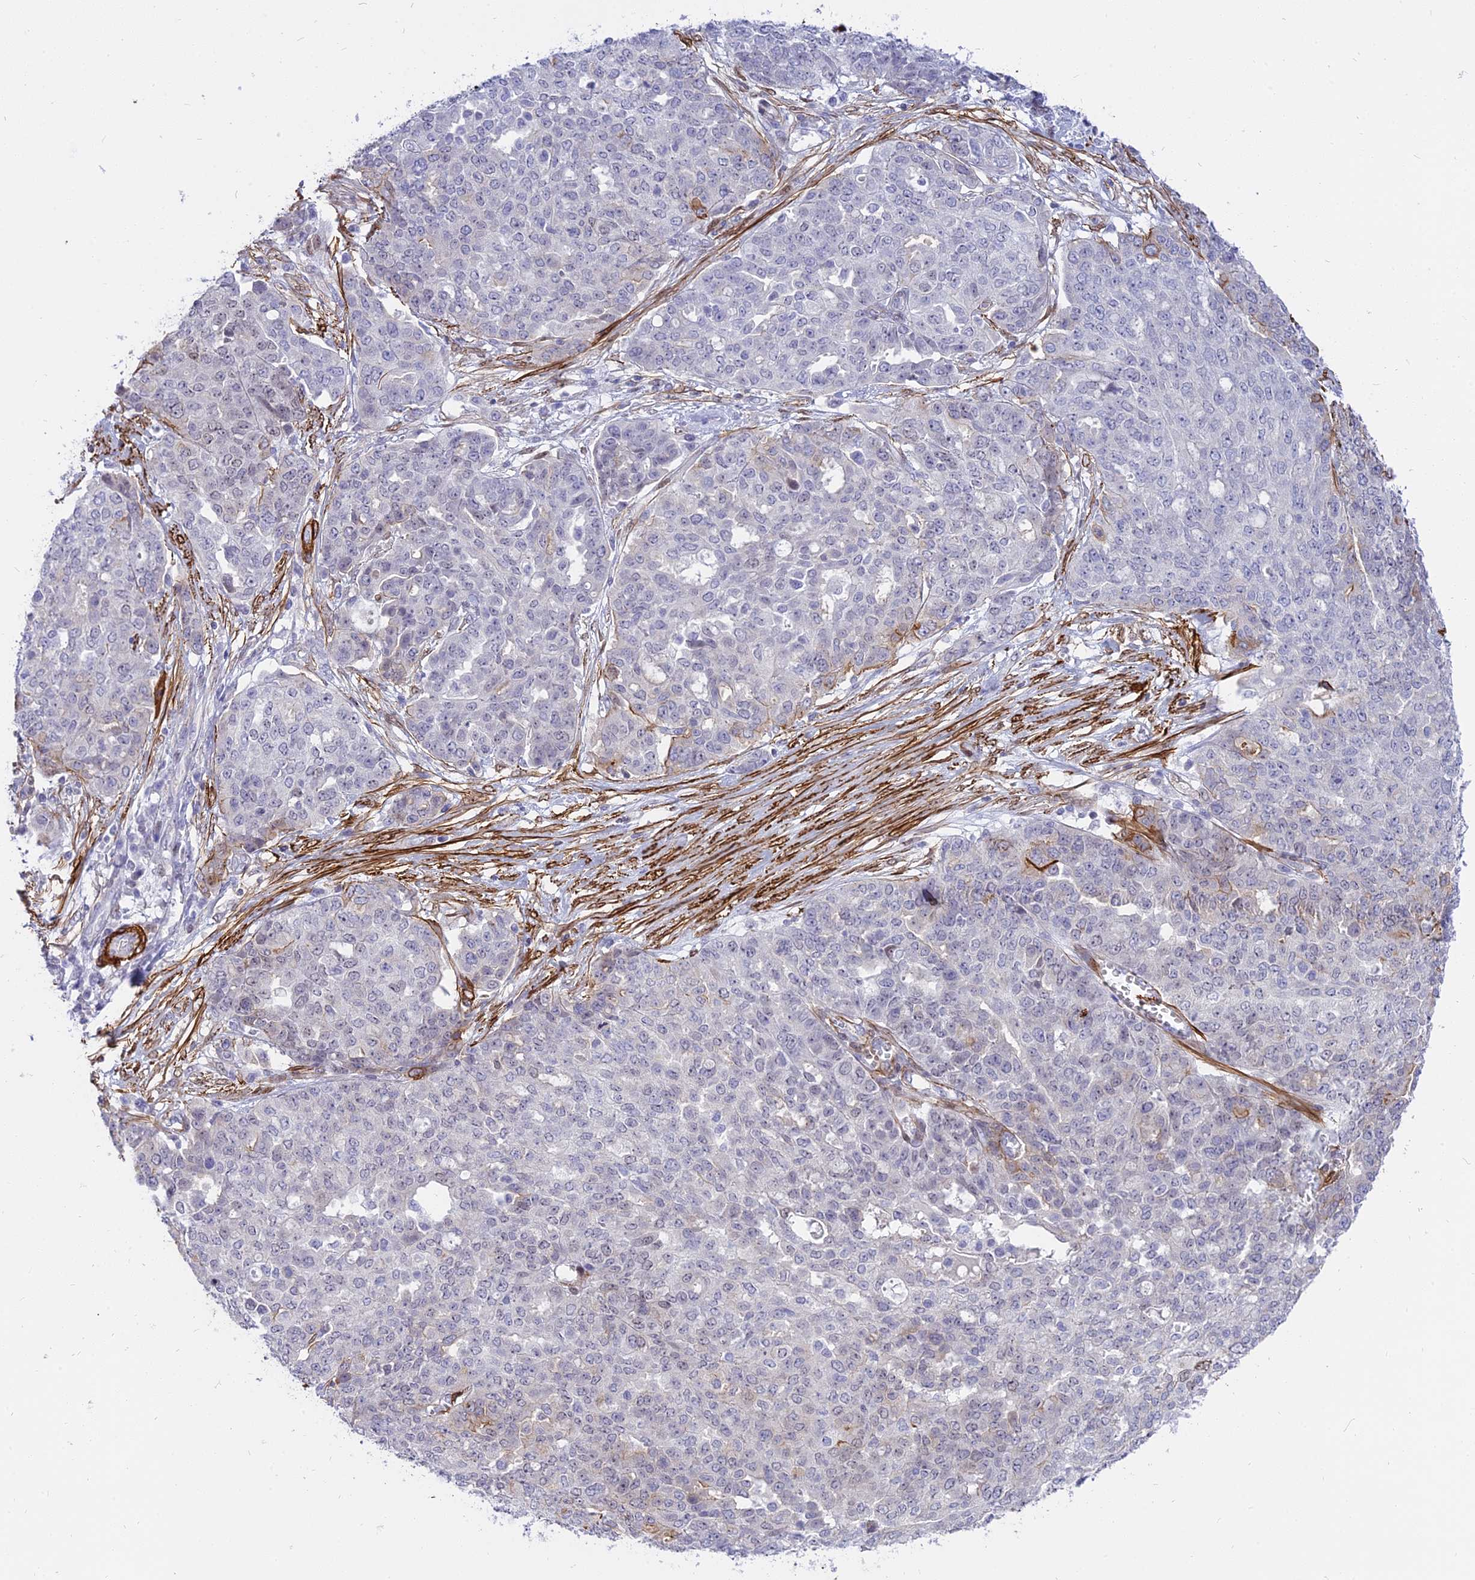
{"staining": {"intensity": "negative", "quantity": "none", "location": "none"}, "tissue": "ovarian cancer", "cell_type": "Tumor cells", "image_type": "cancer", "snomed": [{"axis": "morphology", "description": "Cystadenocarcinoma, serous, NOS"}, {"axis": "topography", "description": "Soft tissue"}, {"axis": "topography", "description": "Ovary"}], "caption": "Tumor cells are negative for protein expression in human ovarian serous cystadenocarcinoma.", "gene": "CENPV", "patient": {"sex": "female", "age": 57}}